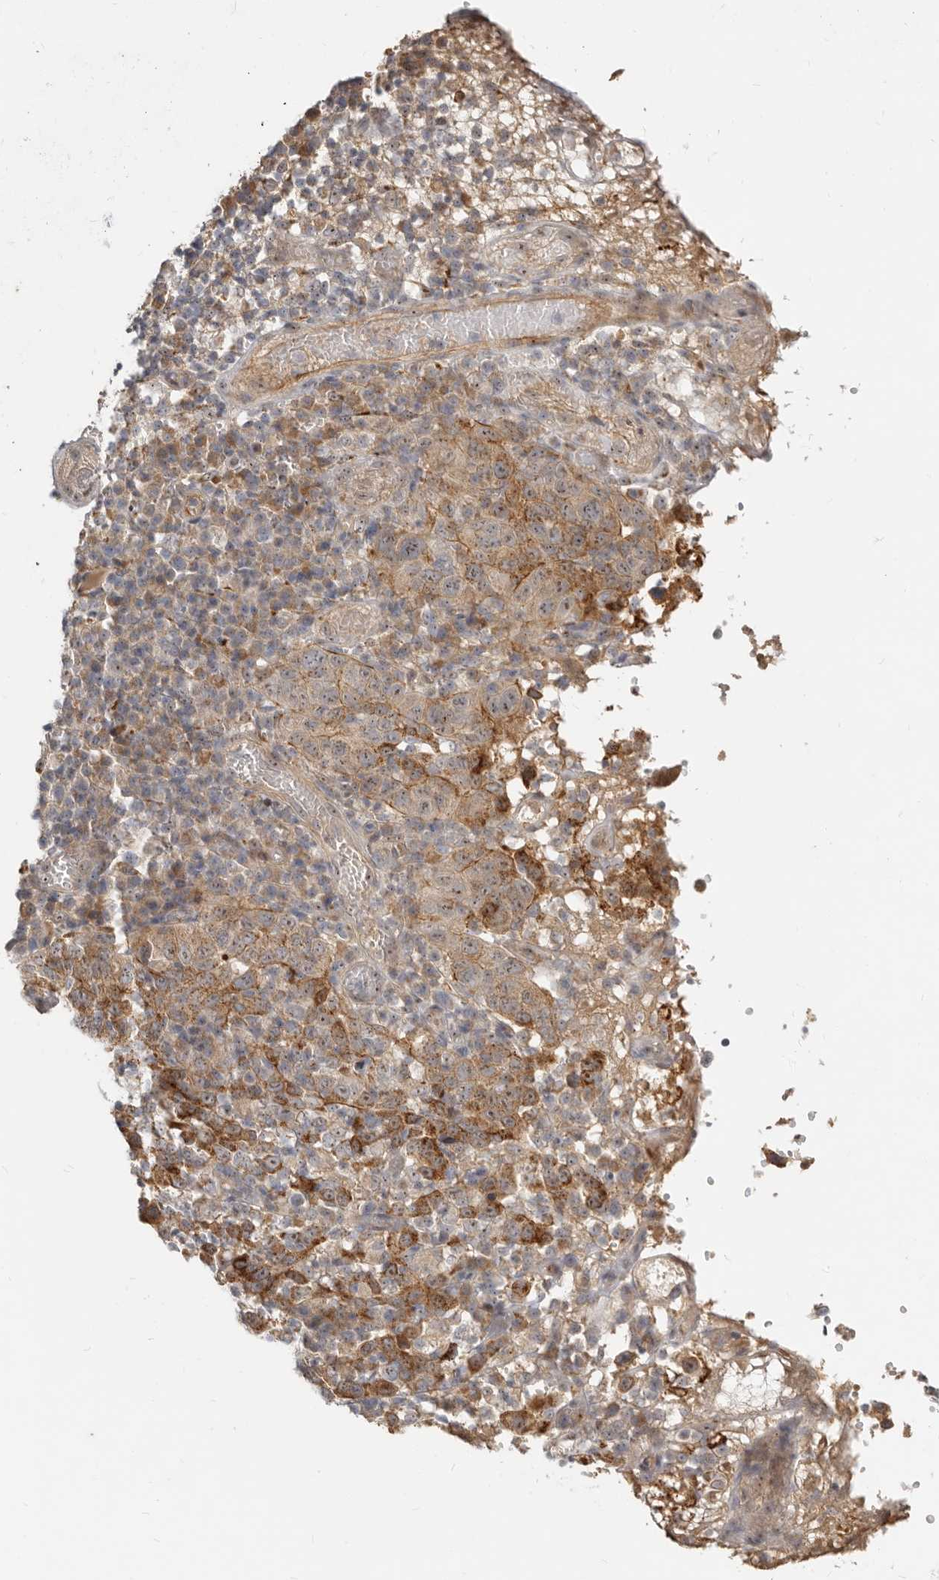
{"staining": {"intensity": "moderate", "quantity": ">75%", "location": "cytoplasmic/membranous"}, "tissue": "cervical cancer", "cell_type": "Tumor cells", "image_type": "cancer", "snomed": [{"axis": "morphology", "description": "Squamous cell carcinoma, NOS"}, {"axis": "topography", "description": "Cervix"}], "caption": "IHC of human cervical squamous cell carcinoma demonstrates medium levels of moderate cytoplasmic/membranous expression in approximately >75% of tumor cells. (DAB = brown stain, brightfield microscopy at high magnification).", "gene": "MICALL2", "patient": {"sex": "female", "age": 46}}